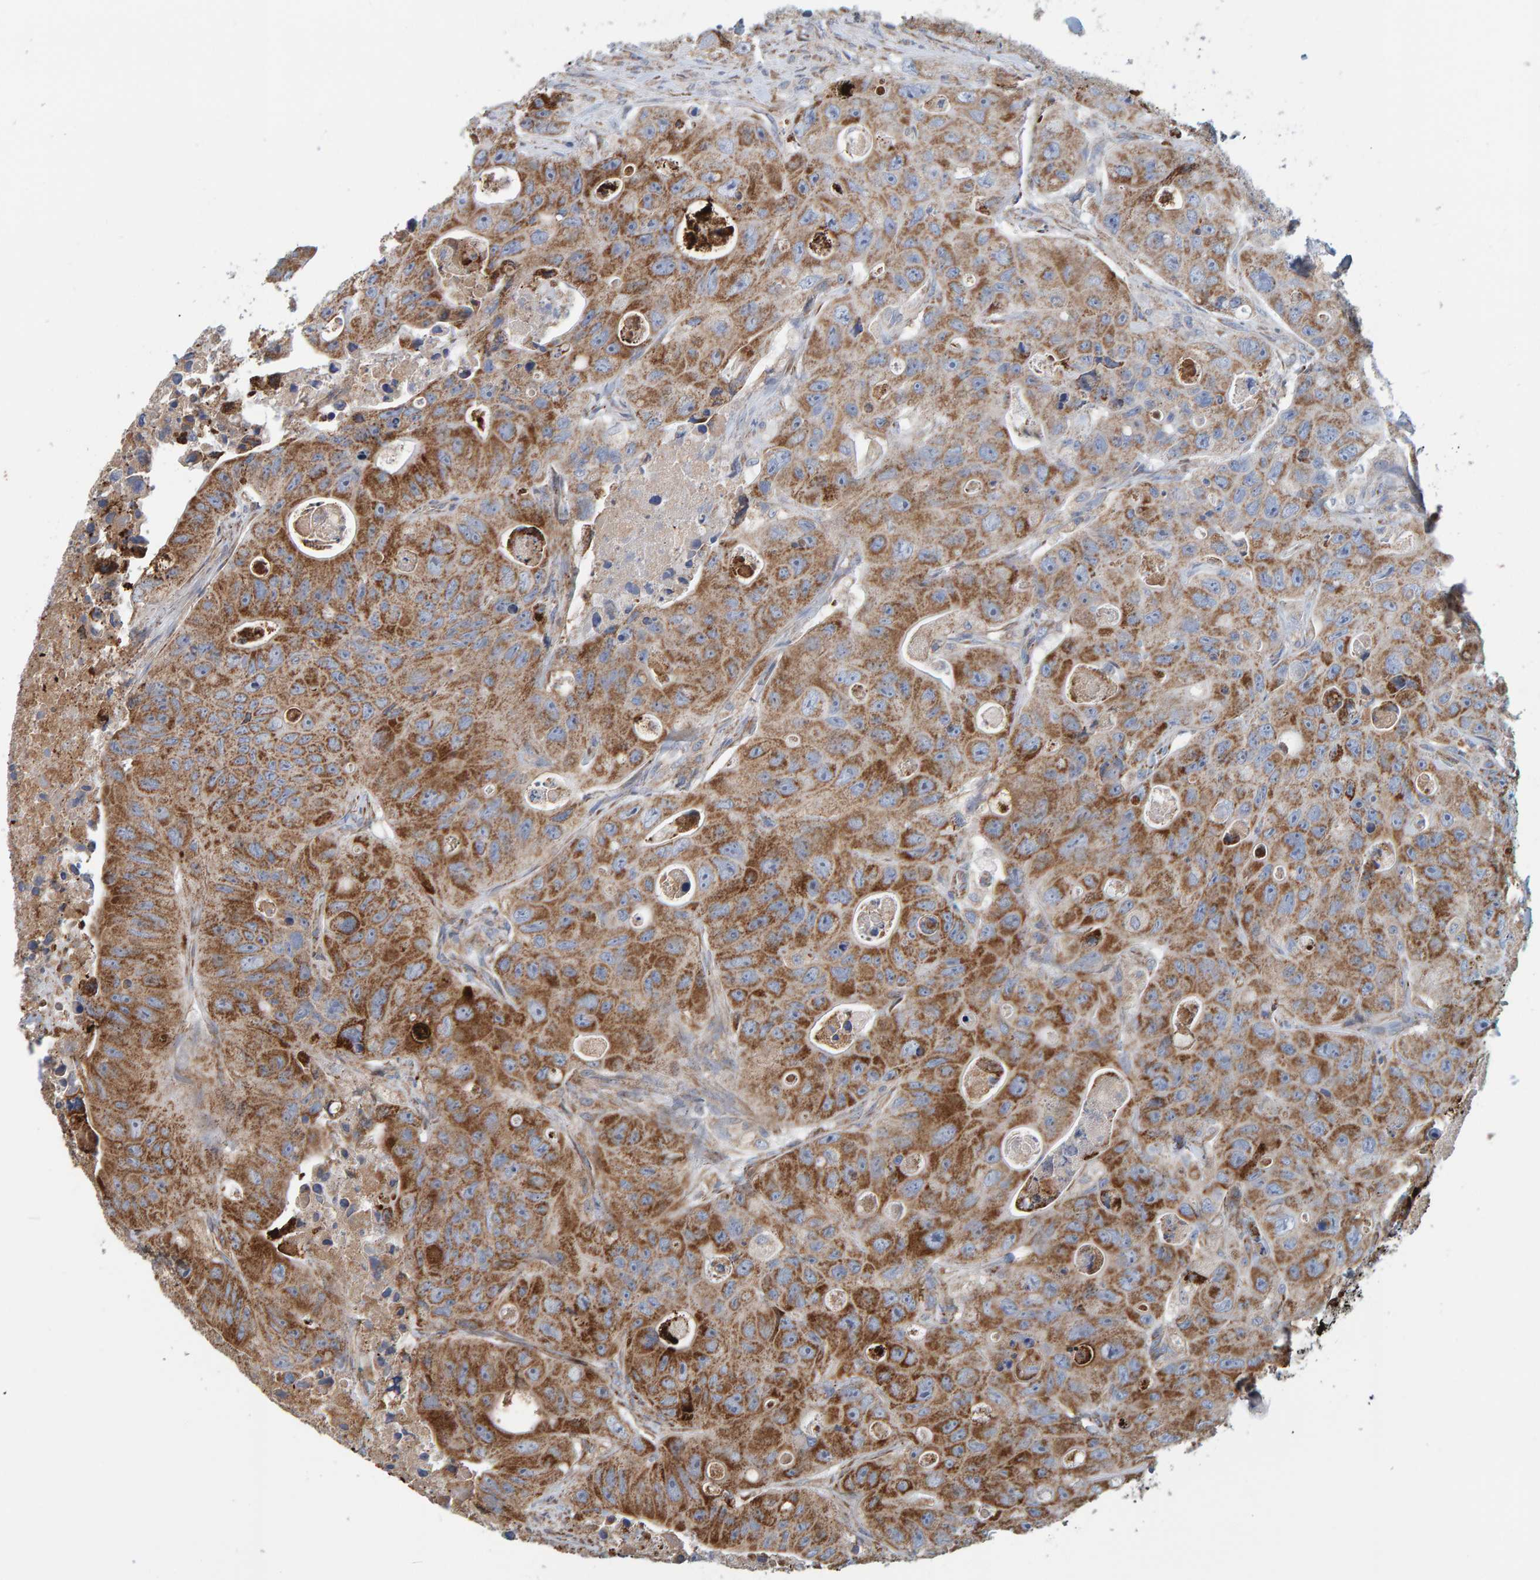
{"staining": {"intensity": "moderate", "quantity": ">75%", "location": "cytoplasmic/membranous"}, "tissue": "colorectal cancer", "cell_type": "Tumor cells", "image_type": "cancer", "snomed": [{"axis": "morphology", "description": "Adenocarcinoma, NOS"}, {"axis": "topography", "description": "Colon"}], "caption": "The image shows immunohistochemical staining of colorectal cancer (adenocarcinoma). There is moderate cytoplasmic/membranous positivity is identified in about >75% of tumor cells.", "gene": "MRPL45", "patient": {"sex": "female", "age": 46}}